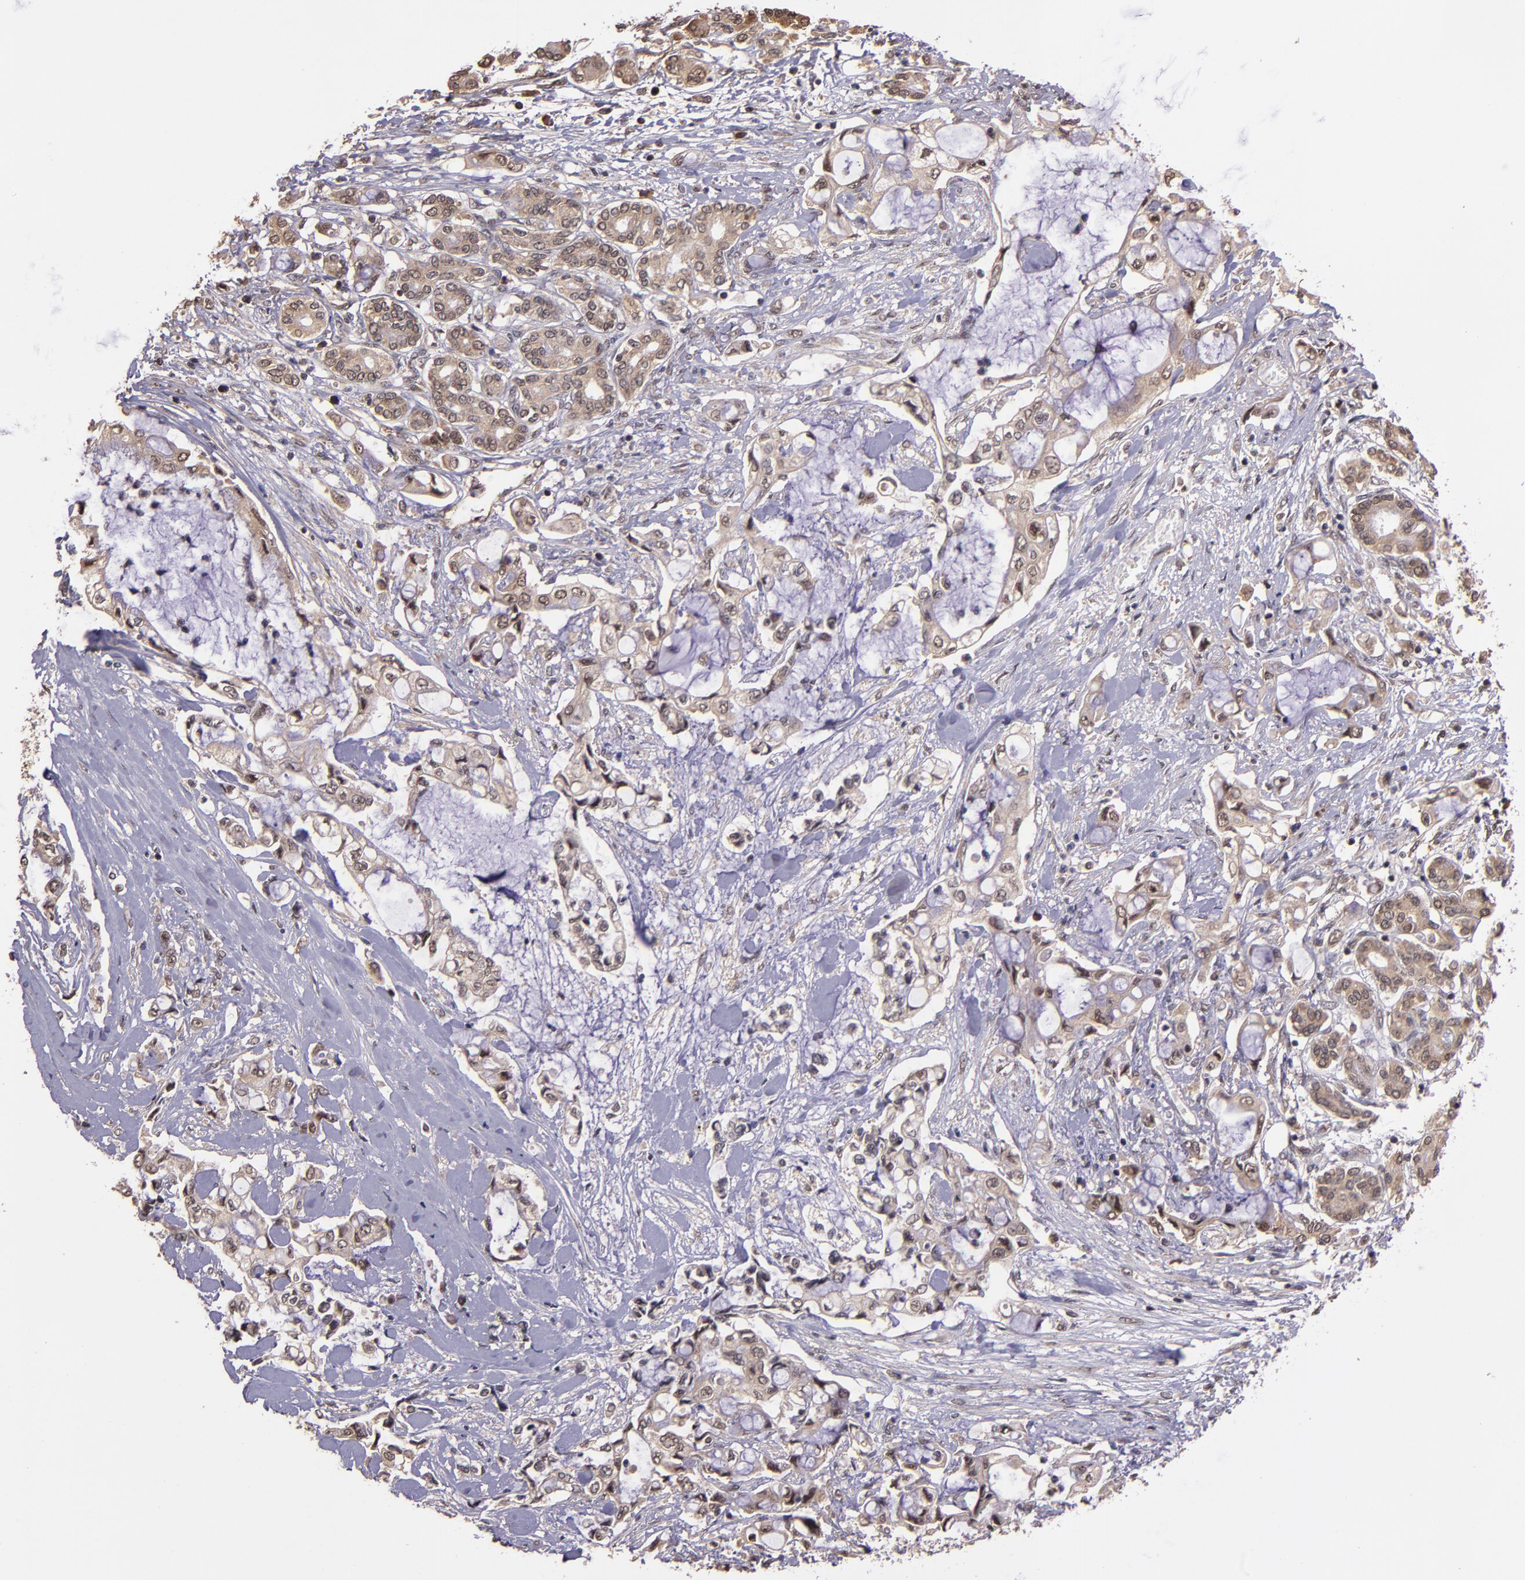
{"staining": {"intensity": "weak", "quantity": ">75%", "location": "cytoplasmic/membranous"}, "tissue": "pancreatic cancer", "cell_type": "Tumor cells", "image_type": "cancer", "snomed": [{"axis": "morphology", "description": "Adenocarcinoma, NOS"}, {"axis": "topography", "description": "Pancreas"}], "caption": "Immunohistochemistry (IHC) photomicrograph of human pancreatic adenocarcinoma stained for a protein (brown), which demonstrates low levels of weak cytoplasmic/membranous staining in about >75% of tumor cells.", "gene": "RIOK3", "patient": {"sex": "female", "age": 70}}